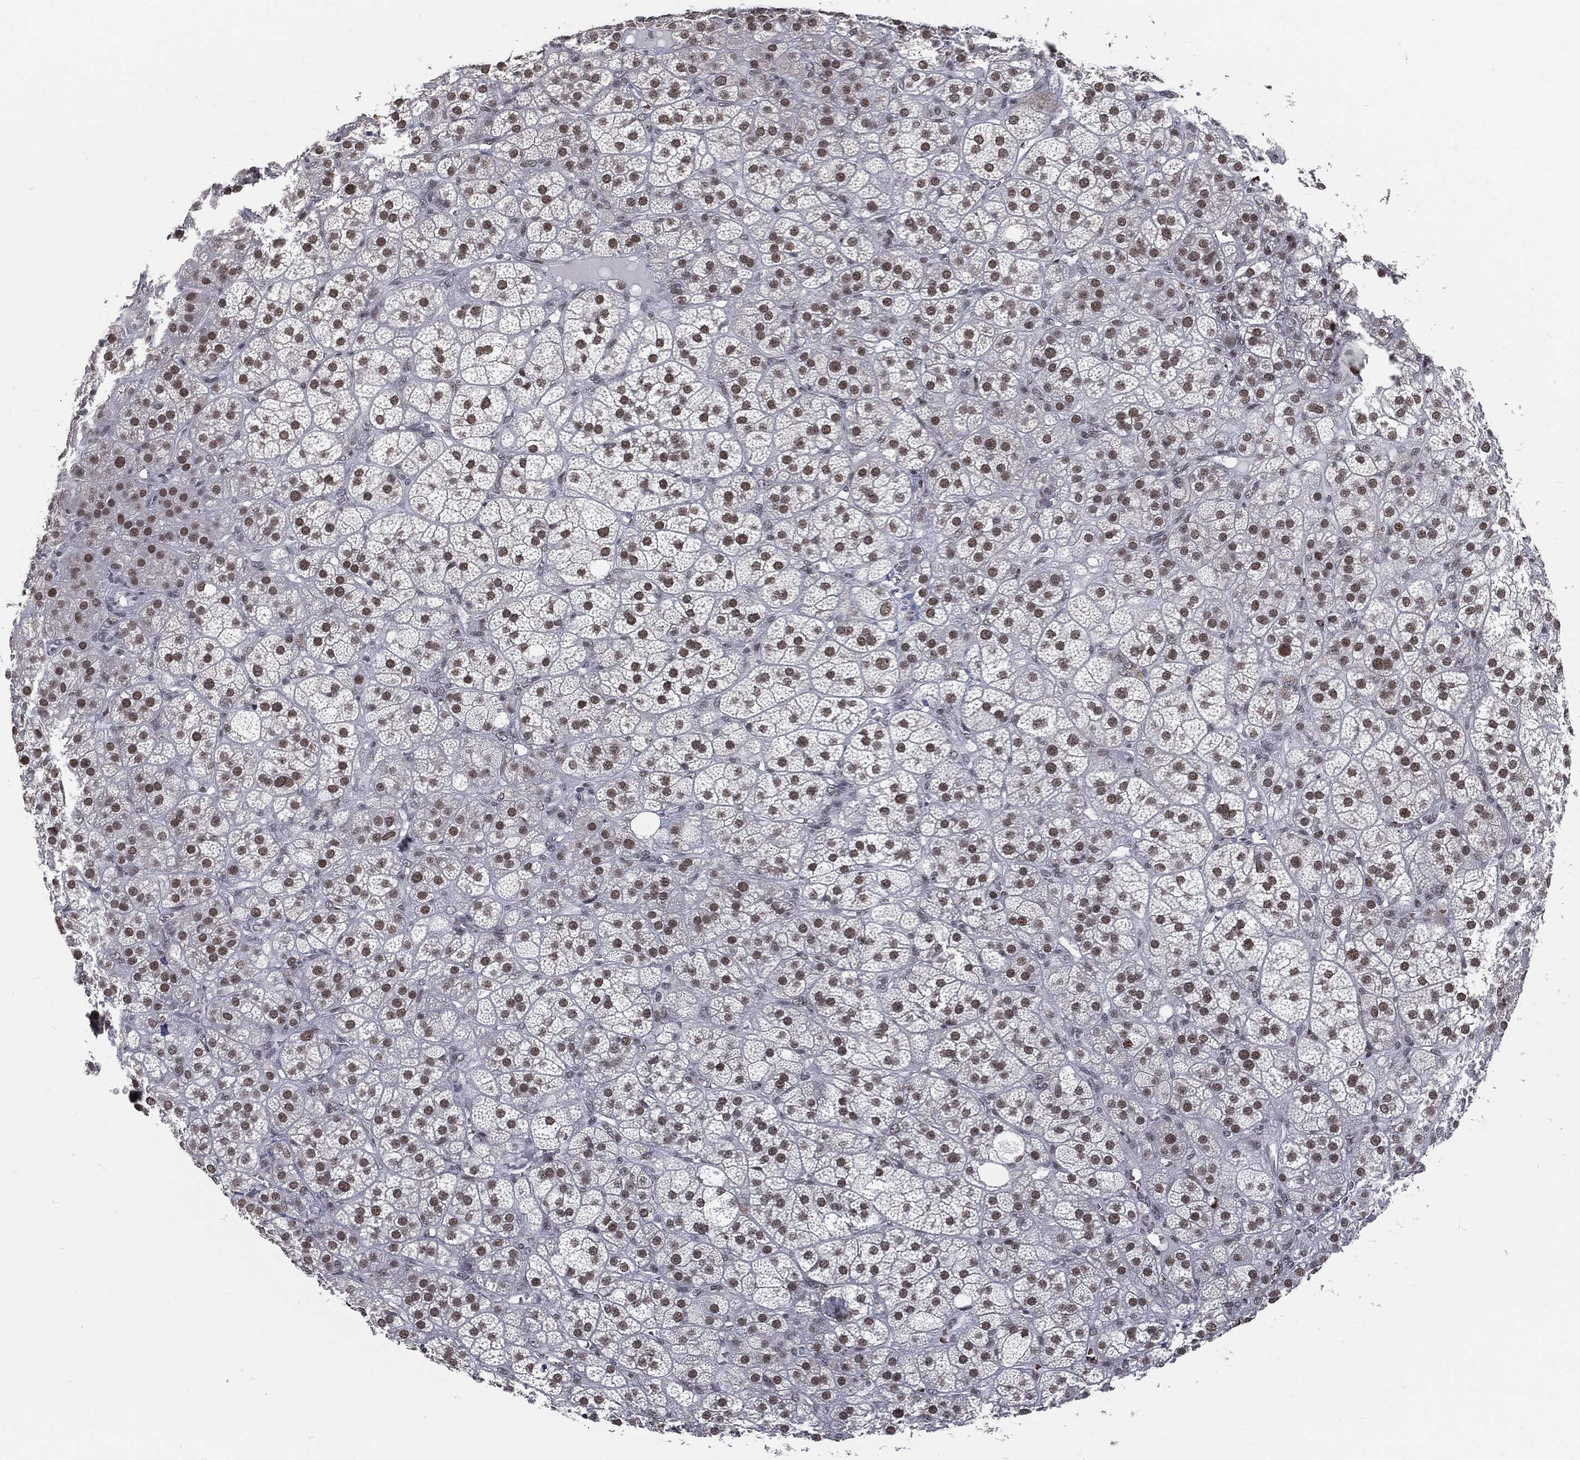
{"staining": {"intensity": "moderate", "quantity": "25%-75%", "location": "nuclear"}, "tissue": "adrenal gland", "cell_type": "Glandular cells", "image_type": "normal", "snomed": [{"axis": "morphology", "description": "Normal tissue, NOS"}, {"axis": "topography", "description": "Adrenal gland"}], "caption": "The immunohistochemical stain labels moderate nuclear expression in glandular cells of benign adrenal gland.", "gene": "ANXA1", "patient": {"sex": "female", "age": 60}}